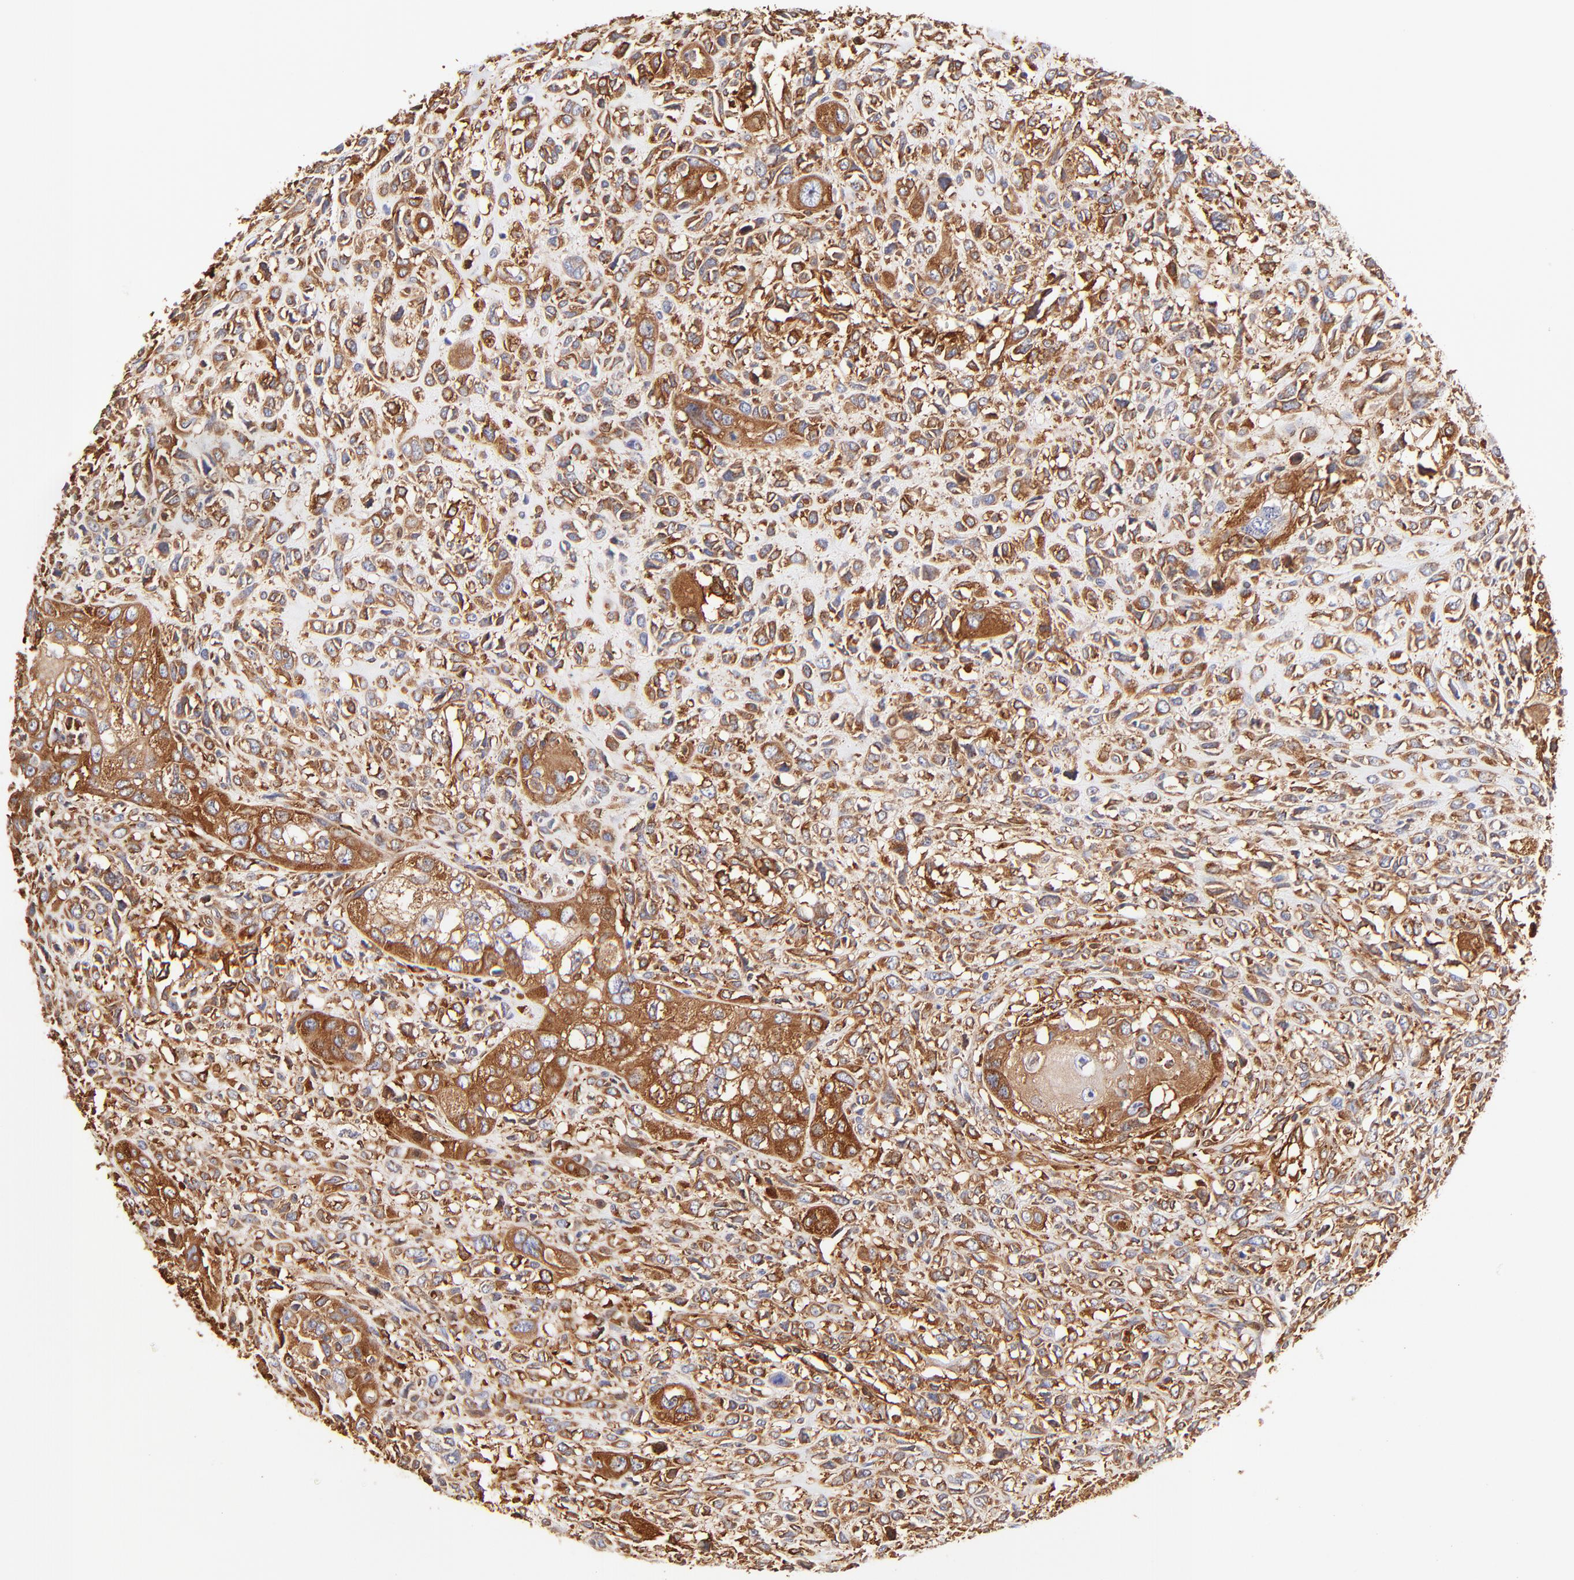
{"staining": {"intensity": "strong", "quantity": ">75%", "location": "cytoplasmic/membranous"}, "tissue": "head and neck cancer", "cell_type": "Tumor cells", "image_type": "cancer", "snomed": [{"axis": "morphology", "description": "Neoplasm, malignant, NOS"}, {"axis": "topography", "description": "Salivary gland"}, {"axis": "topography", "description": "Head-Neck"}], "caption": "This histopathology image demonstrates head and neck cancer (malignant neoplasm) stained with IHC to label a protein in brown. The cytoplasmic/membranous of tumor cells show strong positivity for the protein. Nuclei are counter-stained blue.", "gene": "FLNA", "patient": {"sex": "male", "age": 43}}